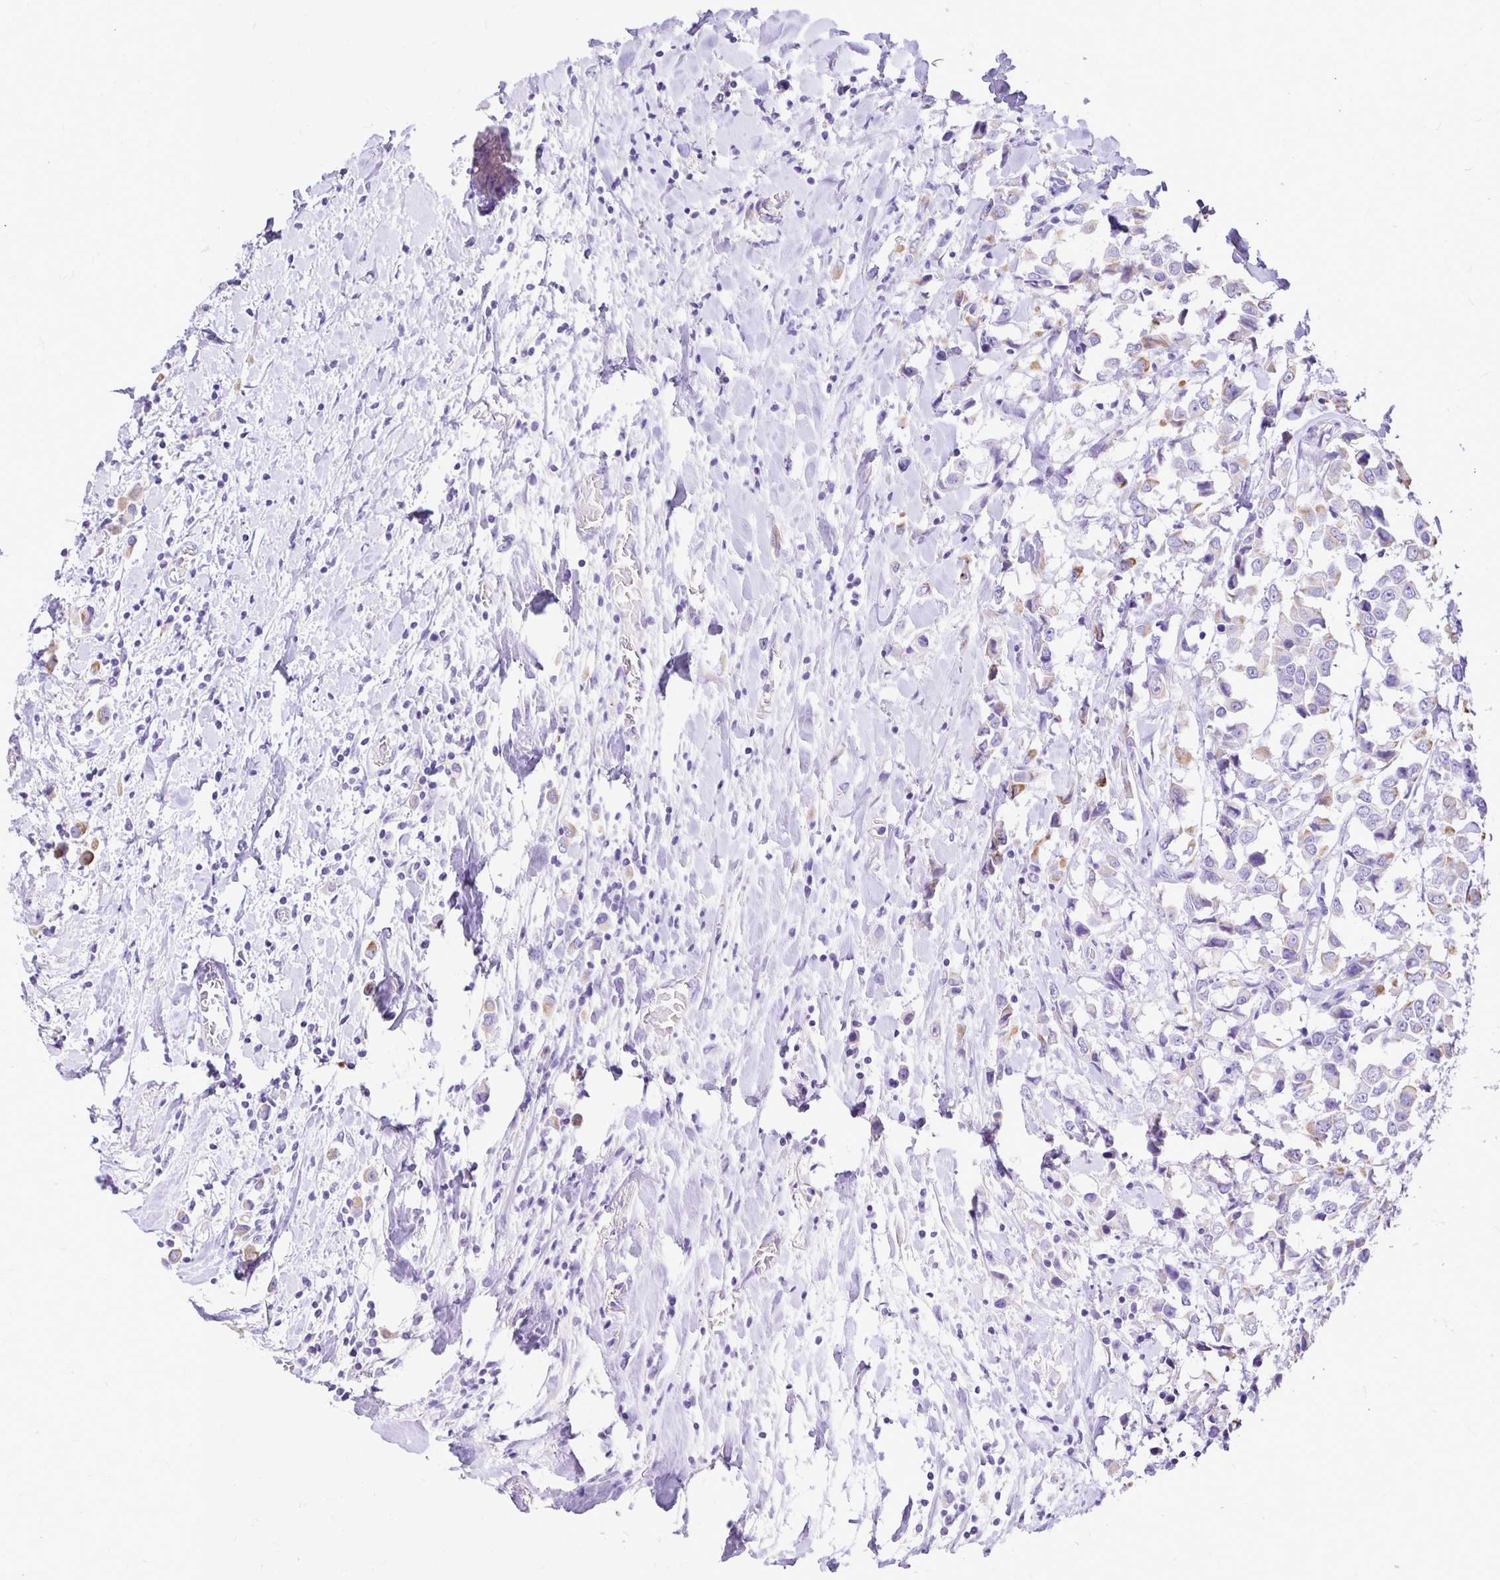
{"staining": {"intensity": "moderate", "quantity": "<25%", "location": "cytoplasmic/membranous"}, "tissue": "breast cancer", "cell_type": "Tumor cells", "image_type": "cancer", "snomed": [{"axis": "morphology", "description": "Duct carcinoma"}, {"axis": "topography", "description": "Breast"}], "caption": "DAB immunohistochemical staining of human breast cancer (infiltrating ductal carcinoma) reveals moderate cytoplasmic/membranous protein positivity in about <25% of tumor cells.", "gene": "TAF1D", "patient": {"sex": "female", "age": 61}}